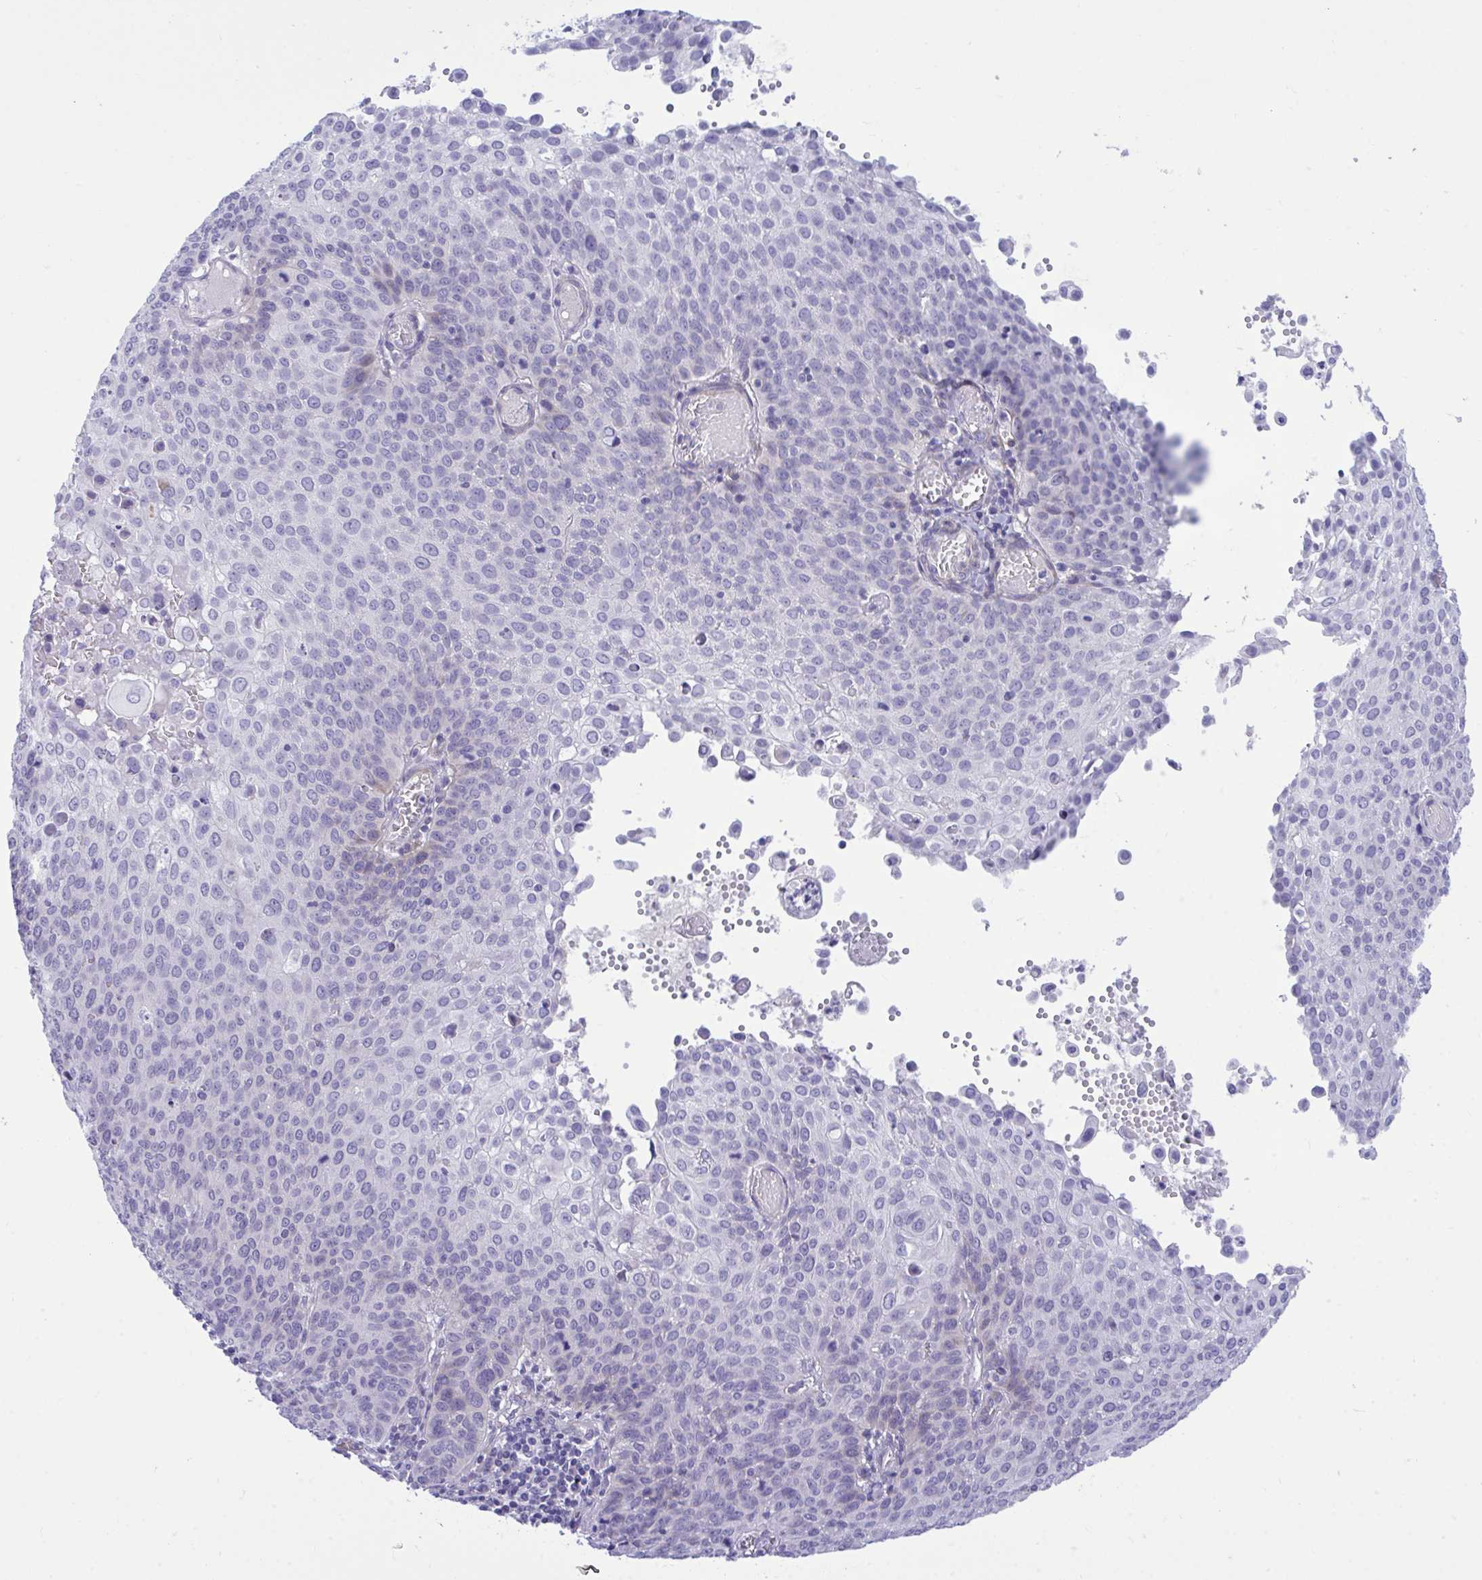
{"staining": {"intensity": "negative", "quantity": "none", "location": "none"}, "tissue": "cervical cancer", "cell_type": "Tumor cells", "image_type": "cancer", "snomed": [{"axis": "morphology", "description": "Squamous cell carcinoma, NOS"}, {"axis": "topography", "description": "Cervix"}], "caption": "Immunohistochemistry (IHC) of human cervical cancer (squamous cell carcinoma) demonstrates no staining in tumor cells.", "gene": "MED9", "patient": {"sex": "female", "age": 65}}